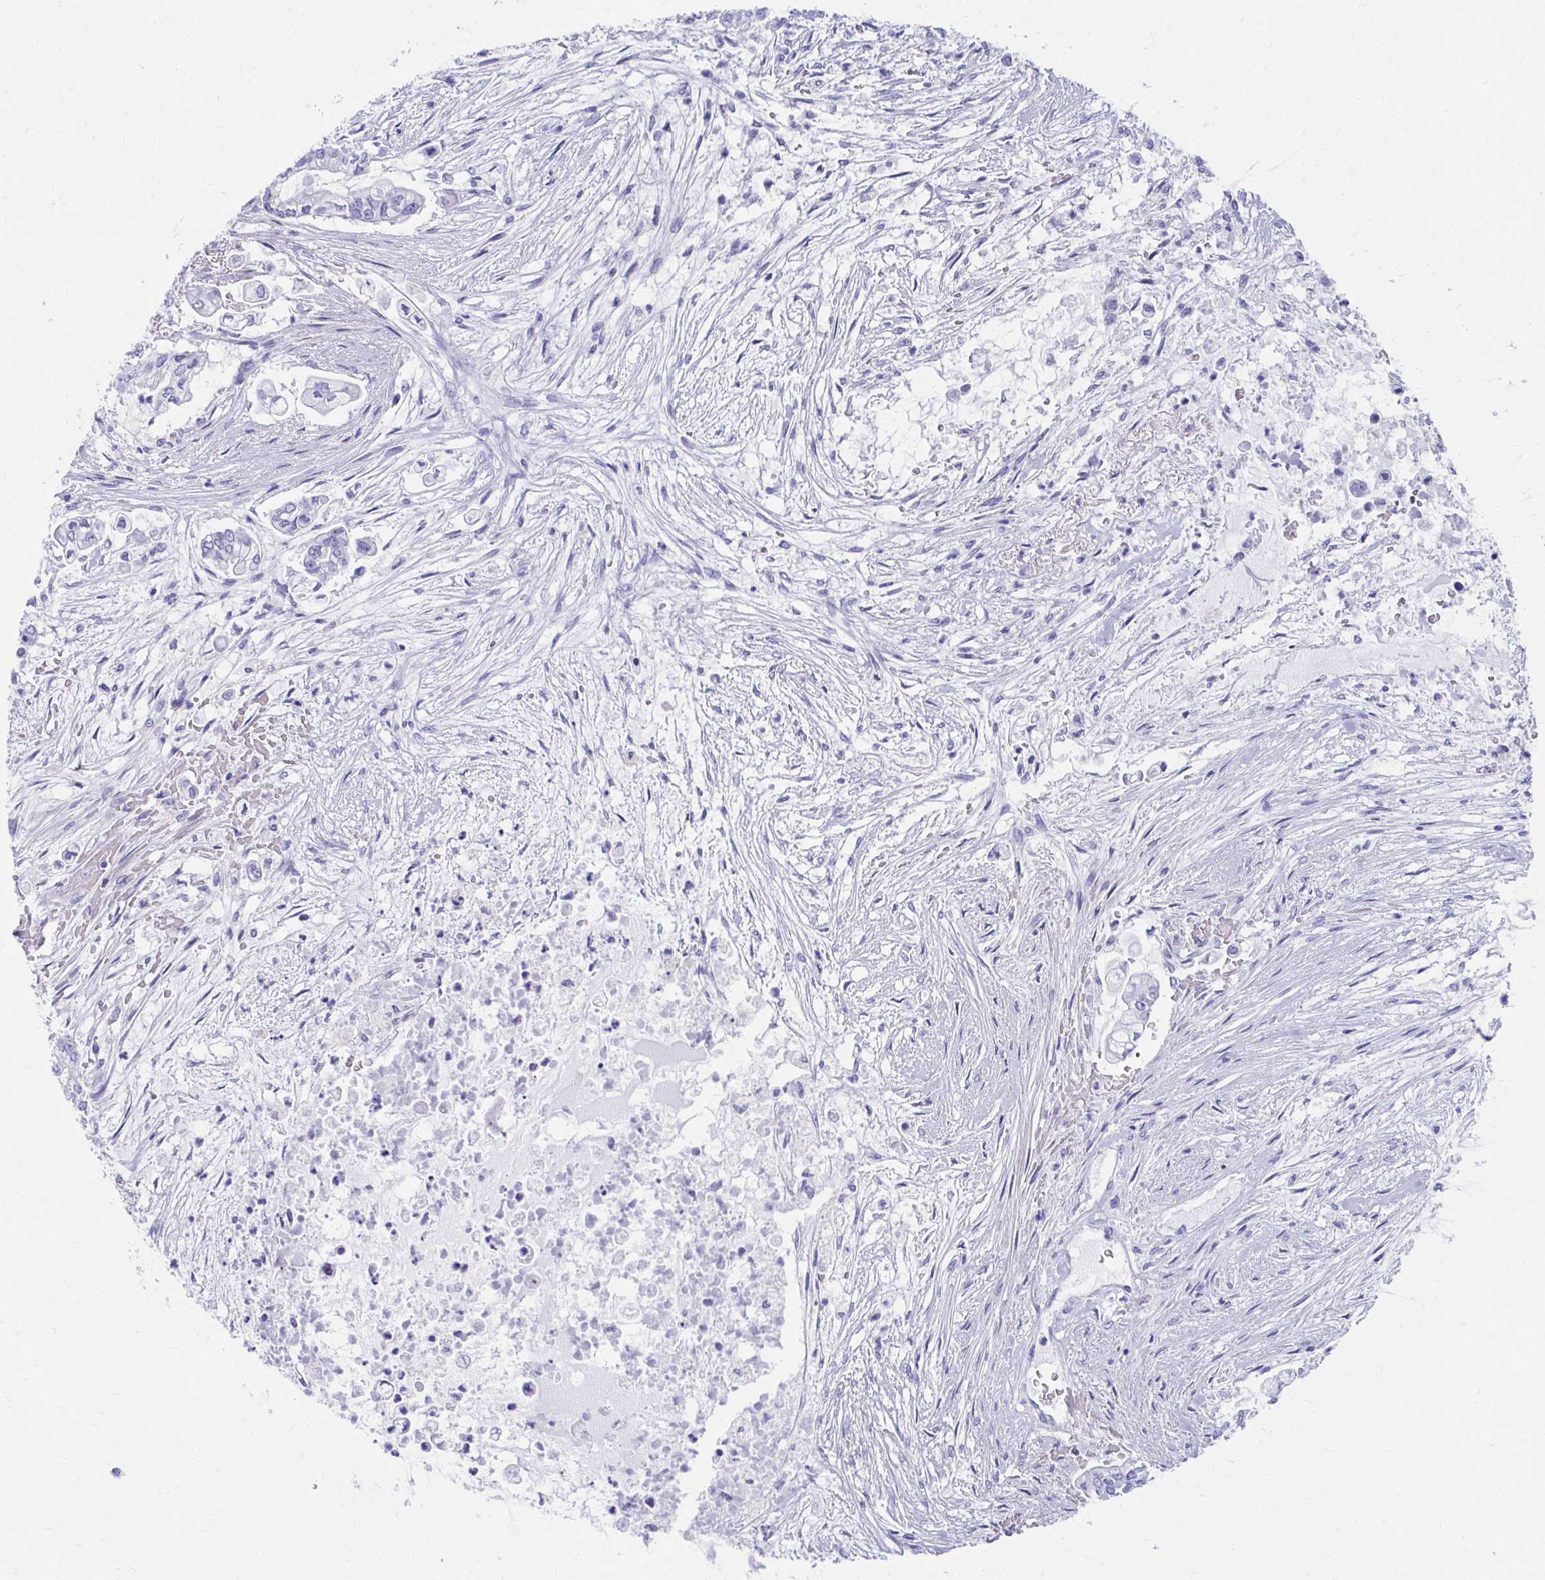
{"staining": {"intensity": "negative", "quantity": "none", "location": "none"}, "tissue": "pancreatic cancer", "cell_type": "Tumor cells", "image_type": "cancer", "snomed": [{"axis": "morphology", "description": "Adenocarcinoma, NOS"}, {"axis": "topography", "description": "Pancreas"}], "caption": "Immunohistochemistry micrograph of neoplastic tissue: human pancreatic adenocarcinoma stained with DAB displays no significant protein positivity in tumor cells. (DAB immunohistochemistry with hematoxylin counter stain).", "gene": "RUNX3", "patient": {"sex": "female", "age": 69}}